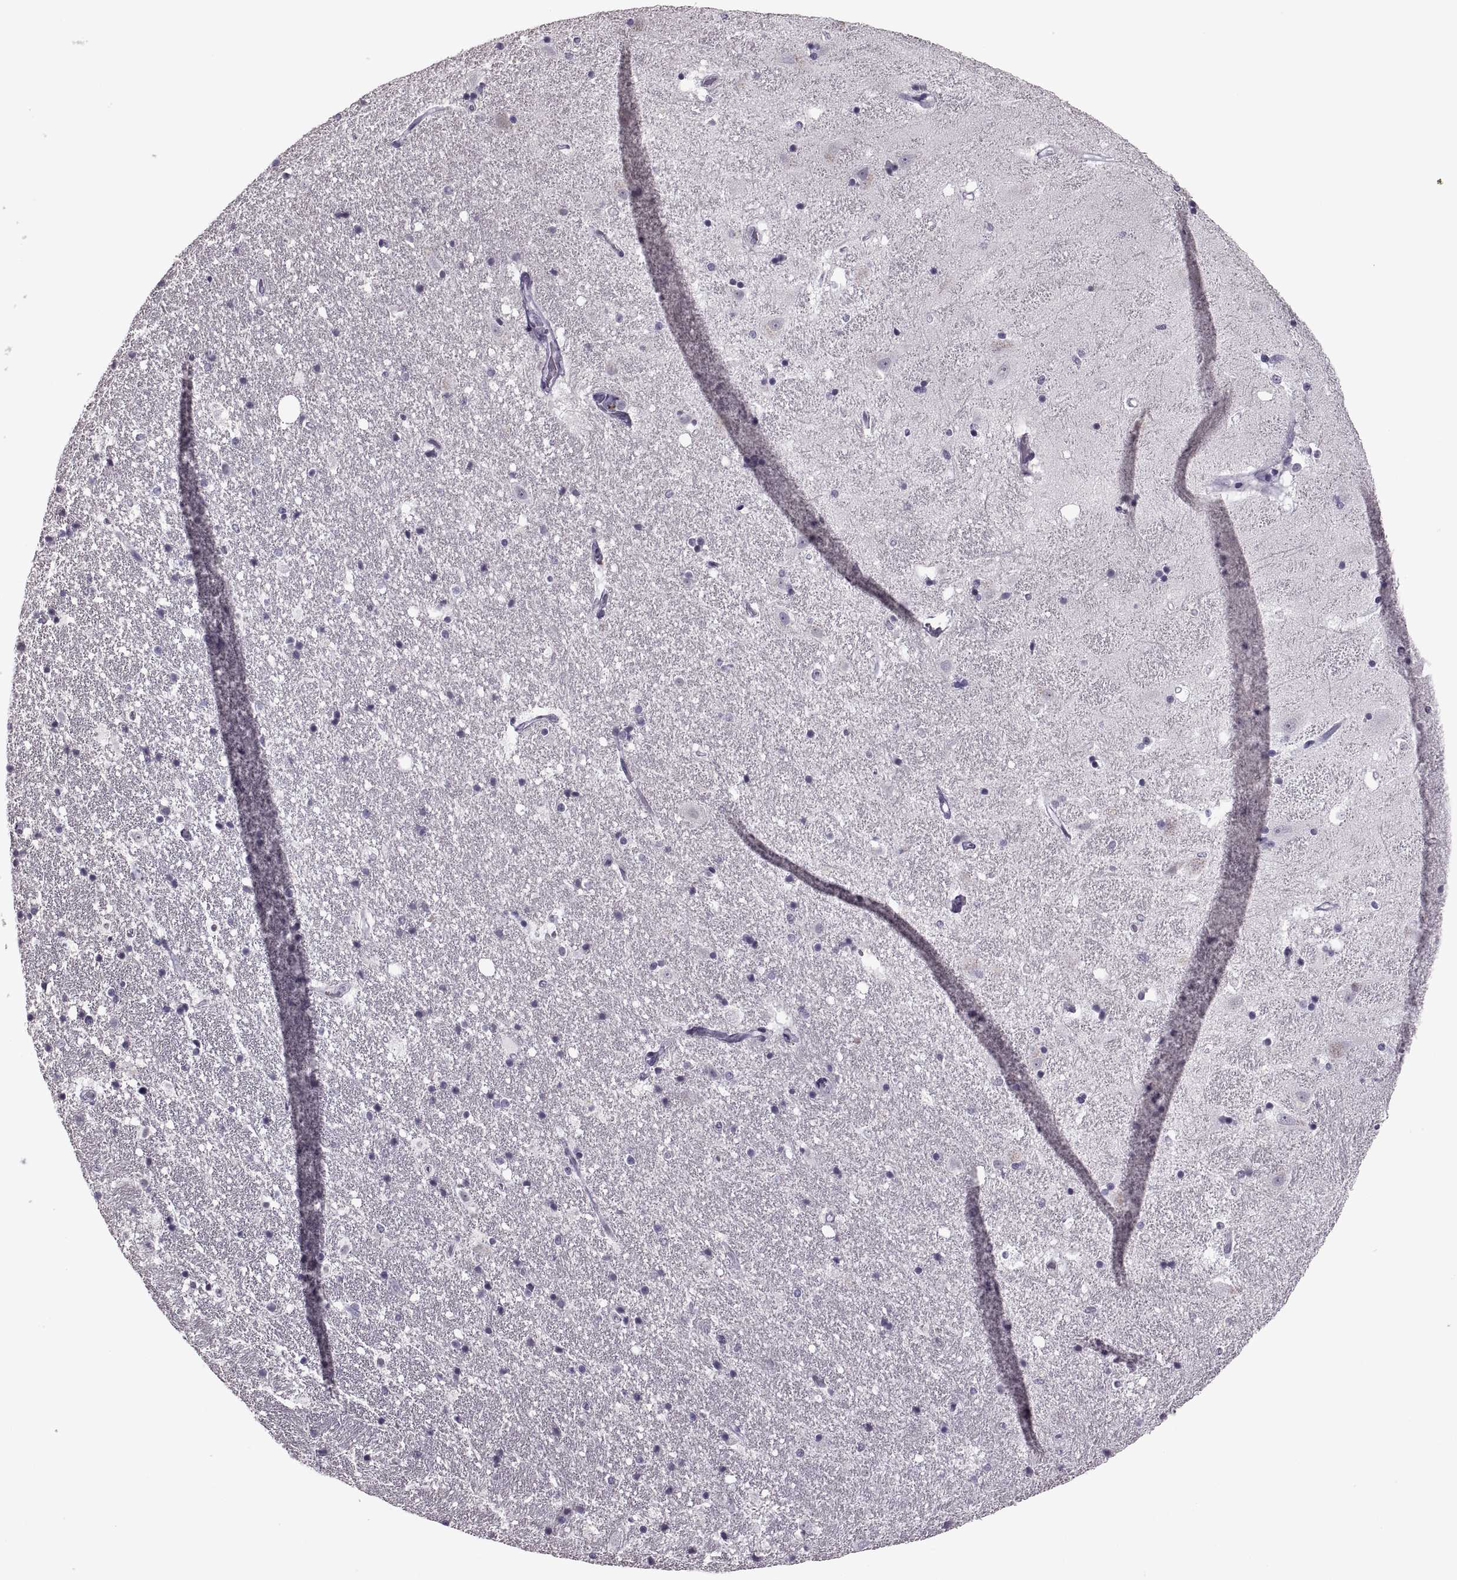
{"staining": {"intensity": "negative", "quantity": "none", "location": "none"}, "tissue": "hippocampus", "cell_type": "Glial cells", "image_type": "normal", "snomed": [{"axis": "morphology", "description": "Normal tissue, NOS"}, {"axis": "topography", "description": "Hippocampus"}], "caption": "Immunohistochemistry (IHC) micrograph of benign human hippocampus stained for a protein (brown), which reveals no positivity in glial cells.", "gene": "PAGE2B", "patient": {"sex": "male", "age": 49}}